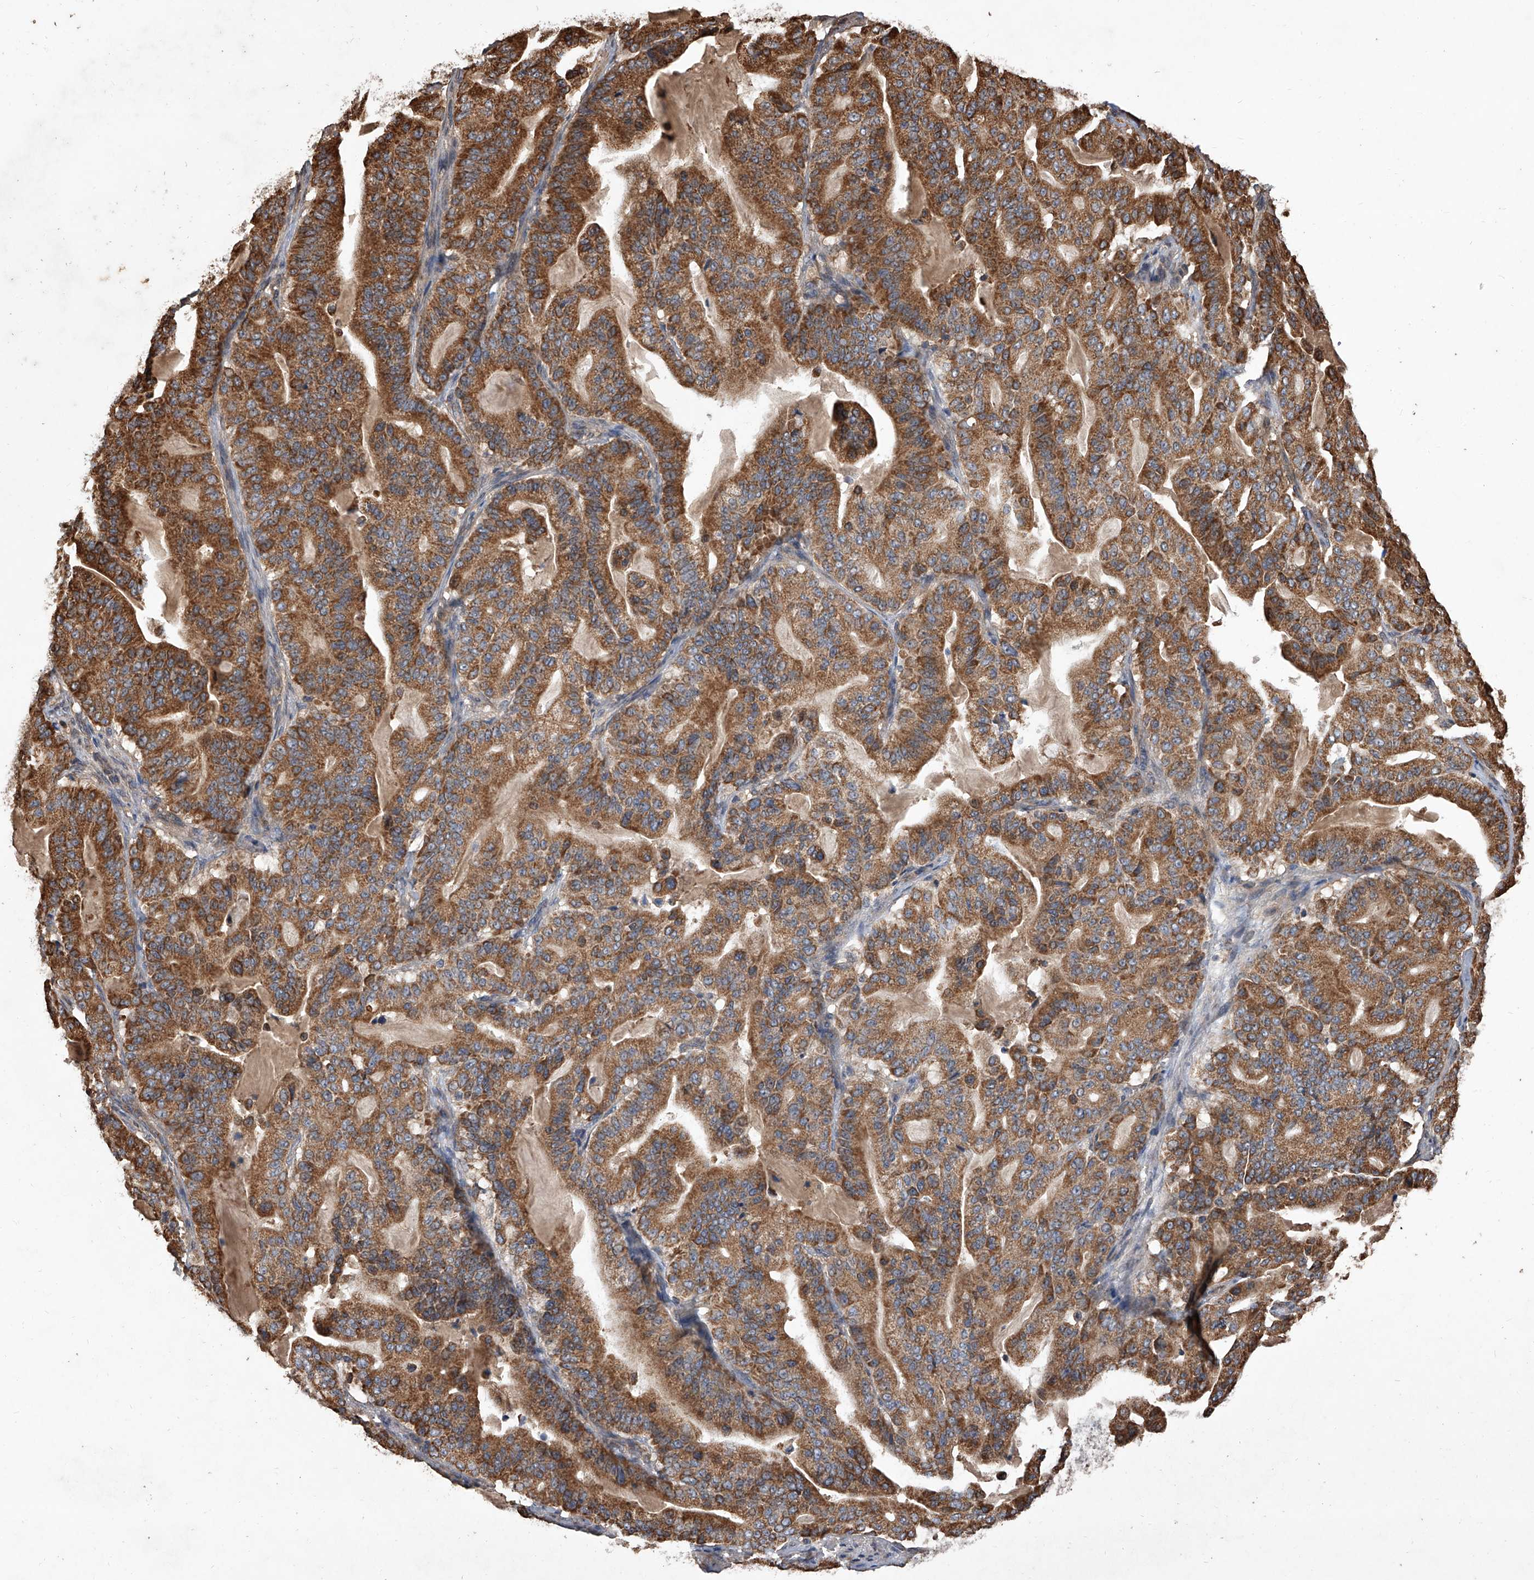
{"staining": {"intensity": "moderate", "quantity": ">75%", "location": "cytoplasmic/membranous"}, "tissue": "pancreatic cancer", "cell_type": "Tumor cells", "image_type": "cancer", "snomed": [{"axis": "morphology", "description": "Adenocarcinoma, NOS"}, {"axis": "topography", "description": "Pancreas"}], "caption": "An immunohistochemistry (IHC) photomicrograph of tumor tissue is shown. Protein staining in brown shows moderate cytoplasmic/membranous positivity in adenocarcinoma (pancreatic) within tumor cells.", "gene": "LTV1", "patient": {"sex": "male", "age": 63}}